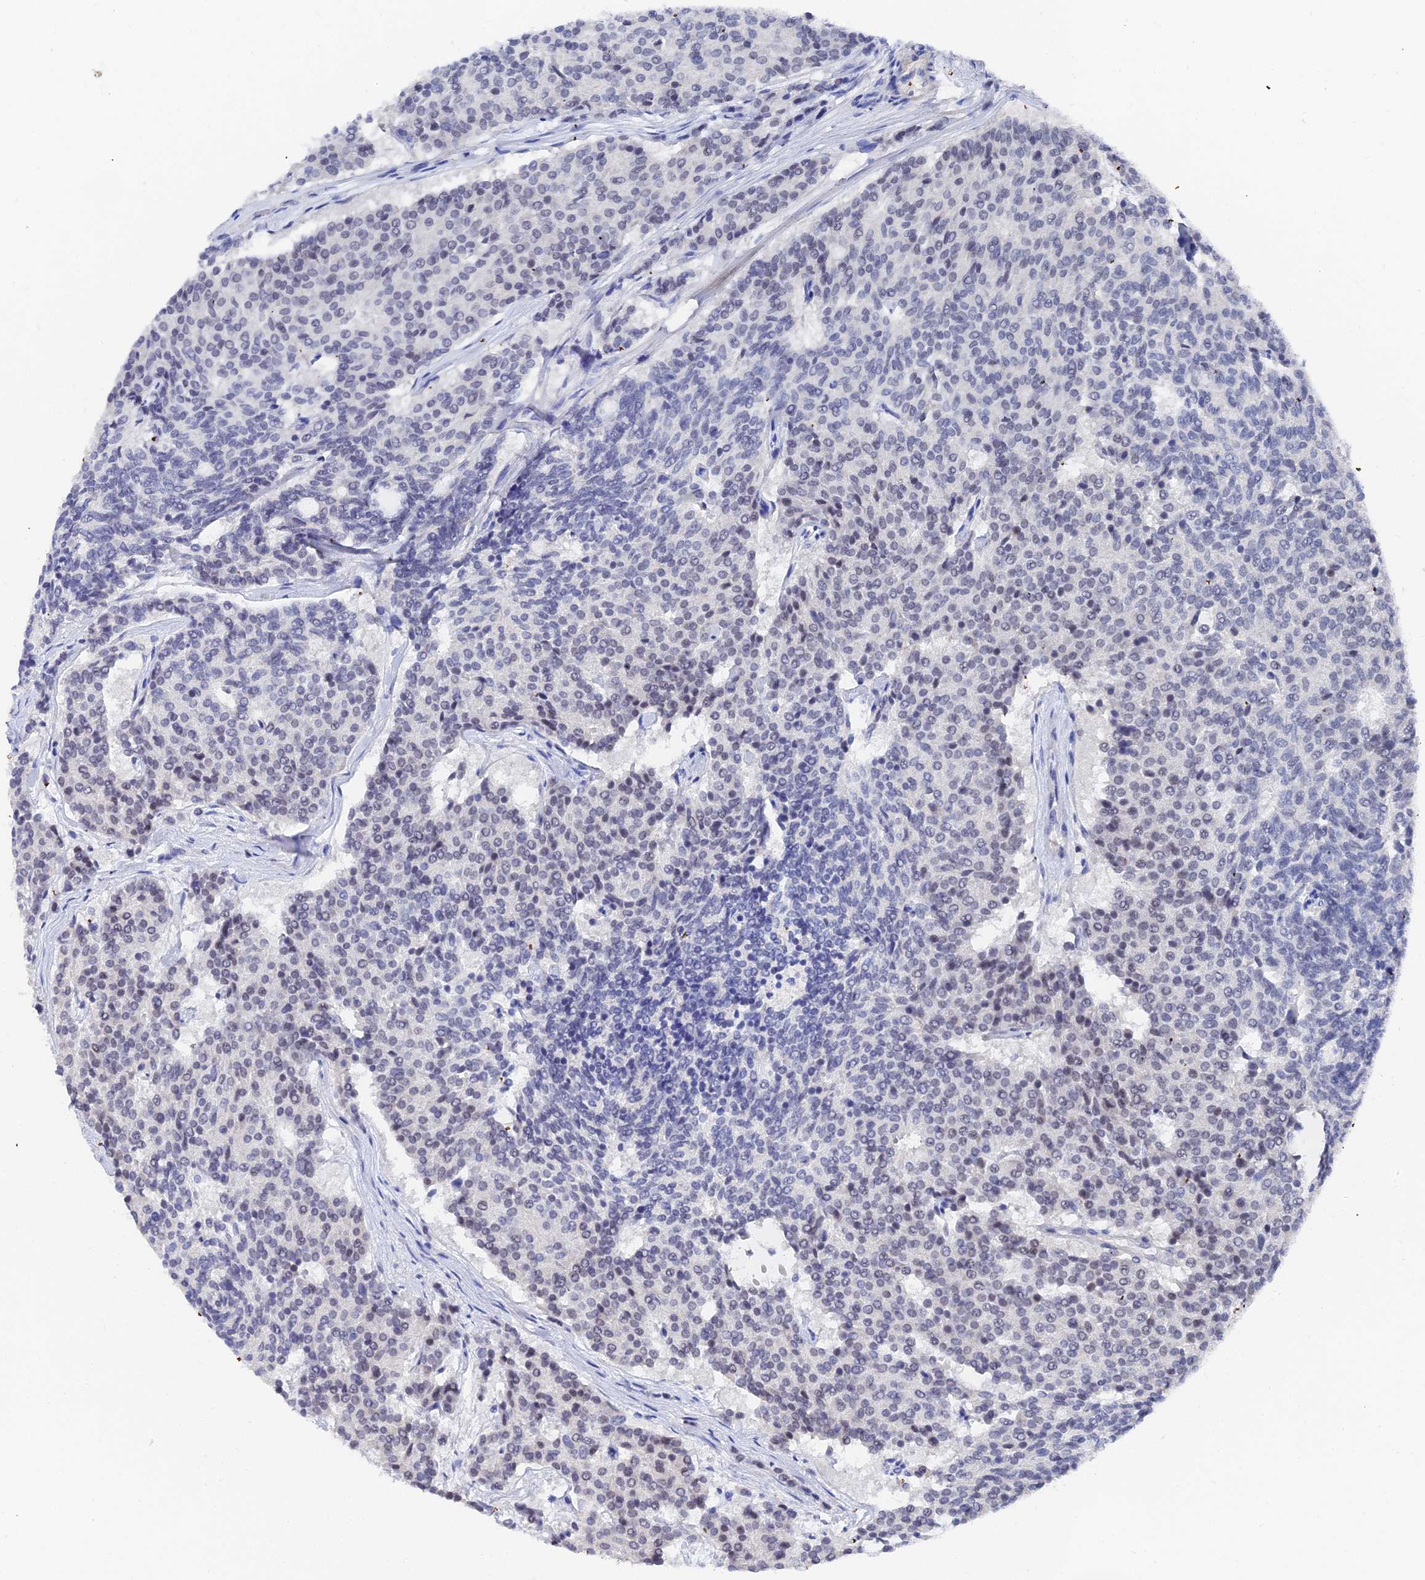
{"staining": {"intensity": "negative", "quantity": "none", "location": "none"}, "tissue": "carcinoid", "cell_type": "Tumor cells", "image_type": "cancer", "snomed": [{"axis": "morphology", "description": "Carcinoid, malignant, NOS"}, {"axis": "topography", "description": "Pancreas"}], "caption": "The IHC histopathology image has no significant expression in tumor cells of carcinoid tissue.", "gene": "KRT17", "patient": {"sex": "female", "age": 54}}